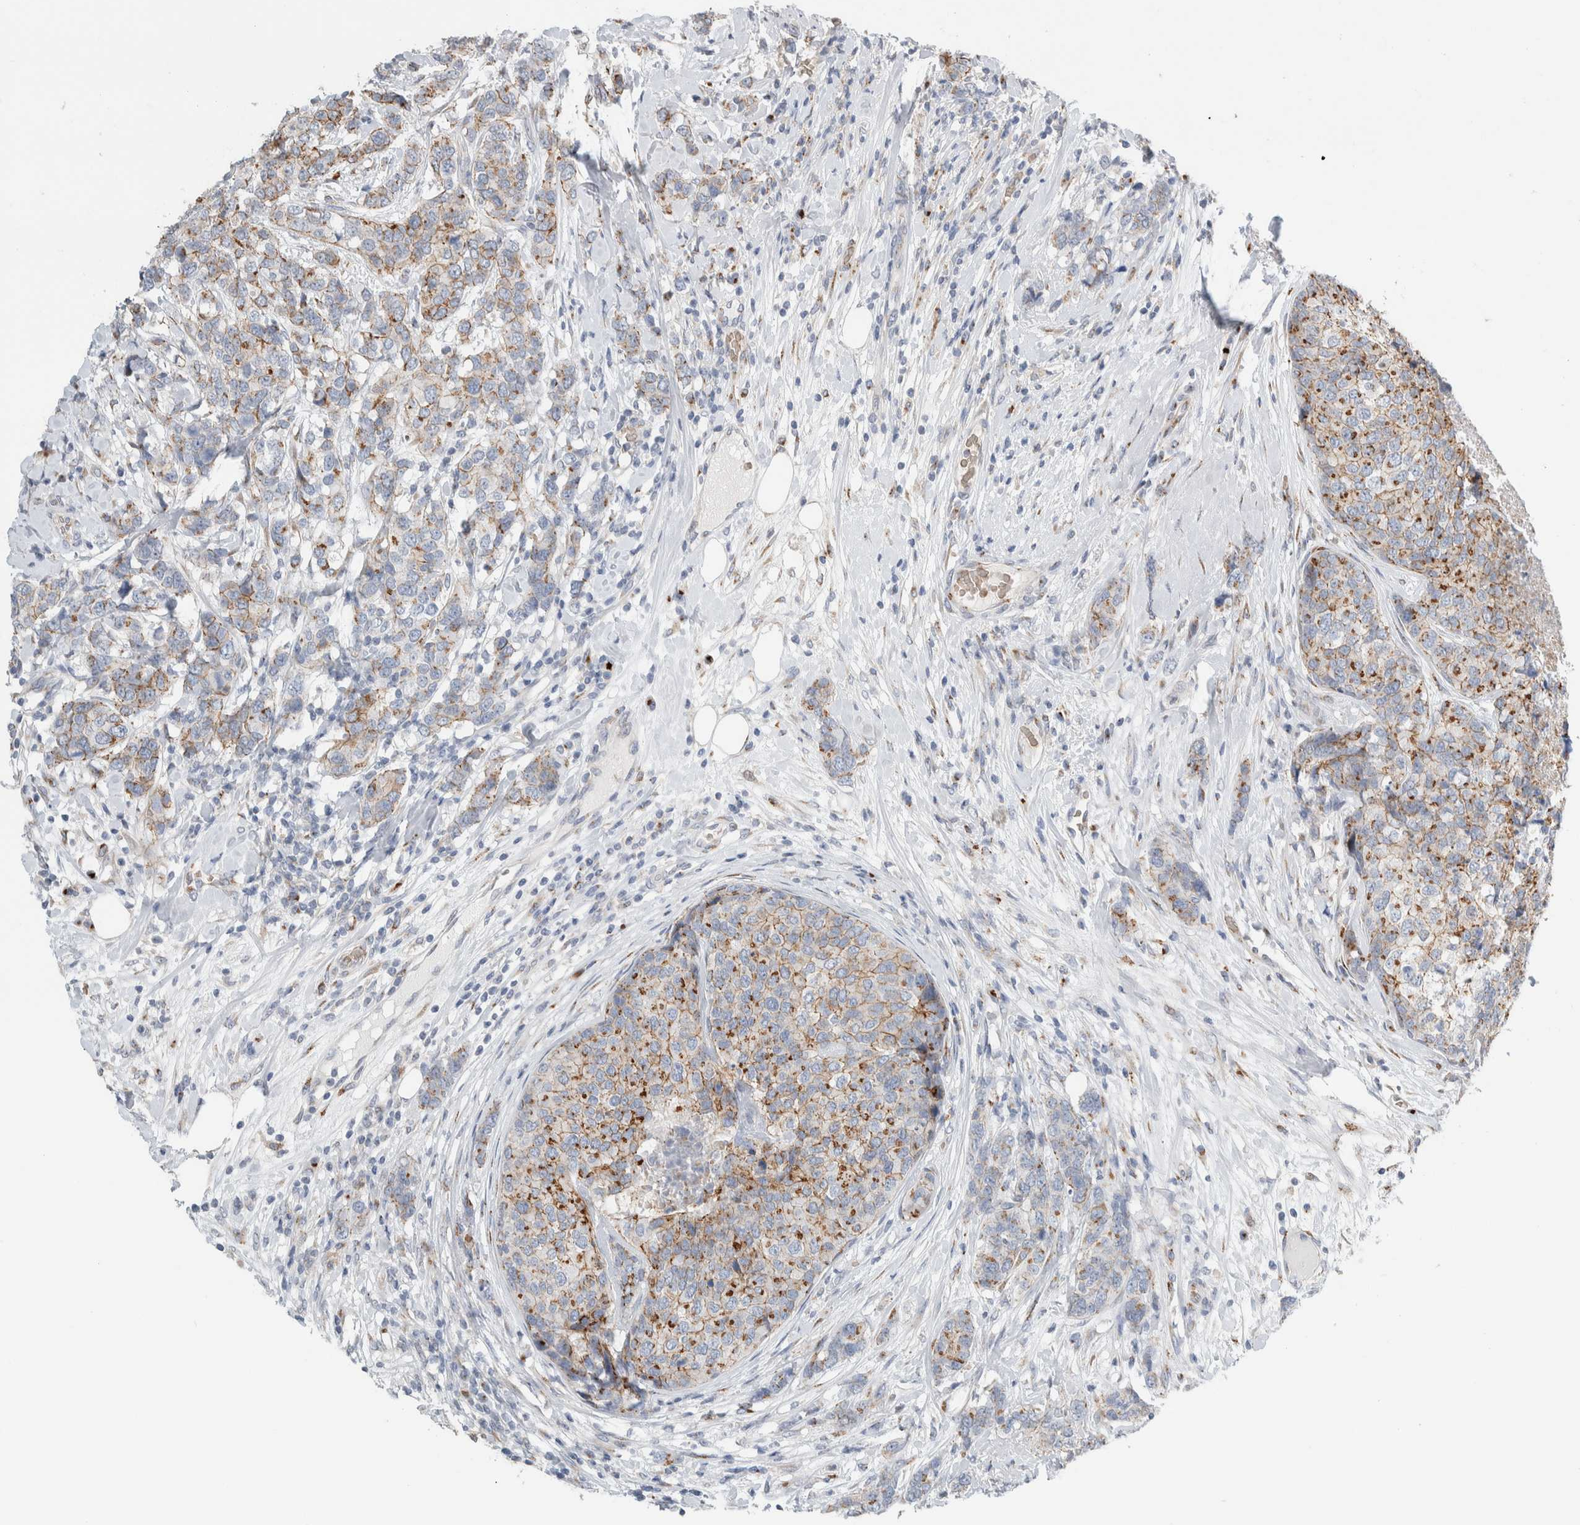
{"staining": {"intensity": "moderate", "quantity": ">75%", "location": "cytoplasmic/membranous"}, "tissue": "breast cancer", "cell_type": "Tumor cells", "image_type": "cancer", "snomed": [{"axis": "morphology", "description": "Lobular carcinoma"}, {"axis": "topography", "description": "Breast"}], "caption": "Breast cancer (lobular carcinoma) tissue demonstrates moderate cytoplasmic/membranous staining in about >75% of tumor cells, visualized by immunohistochemistry.", "gene": "SLC38A10", "patient": {"sex": "female", "age": 59}}